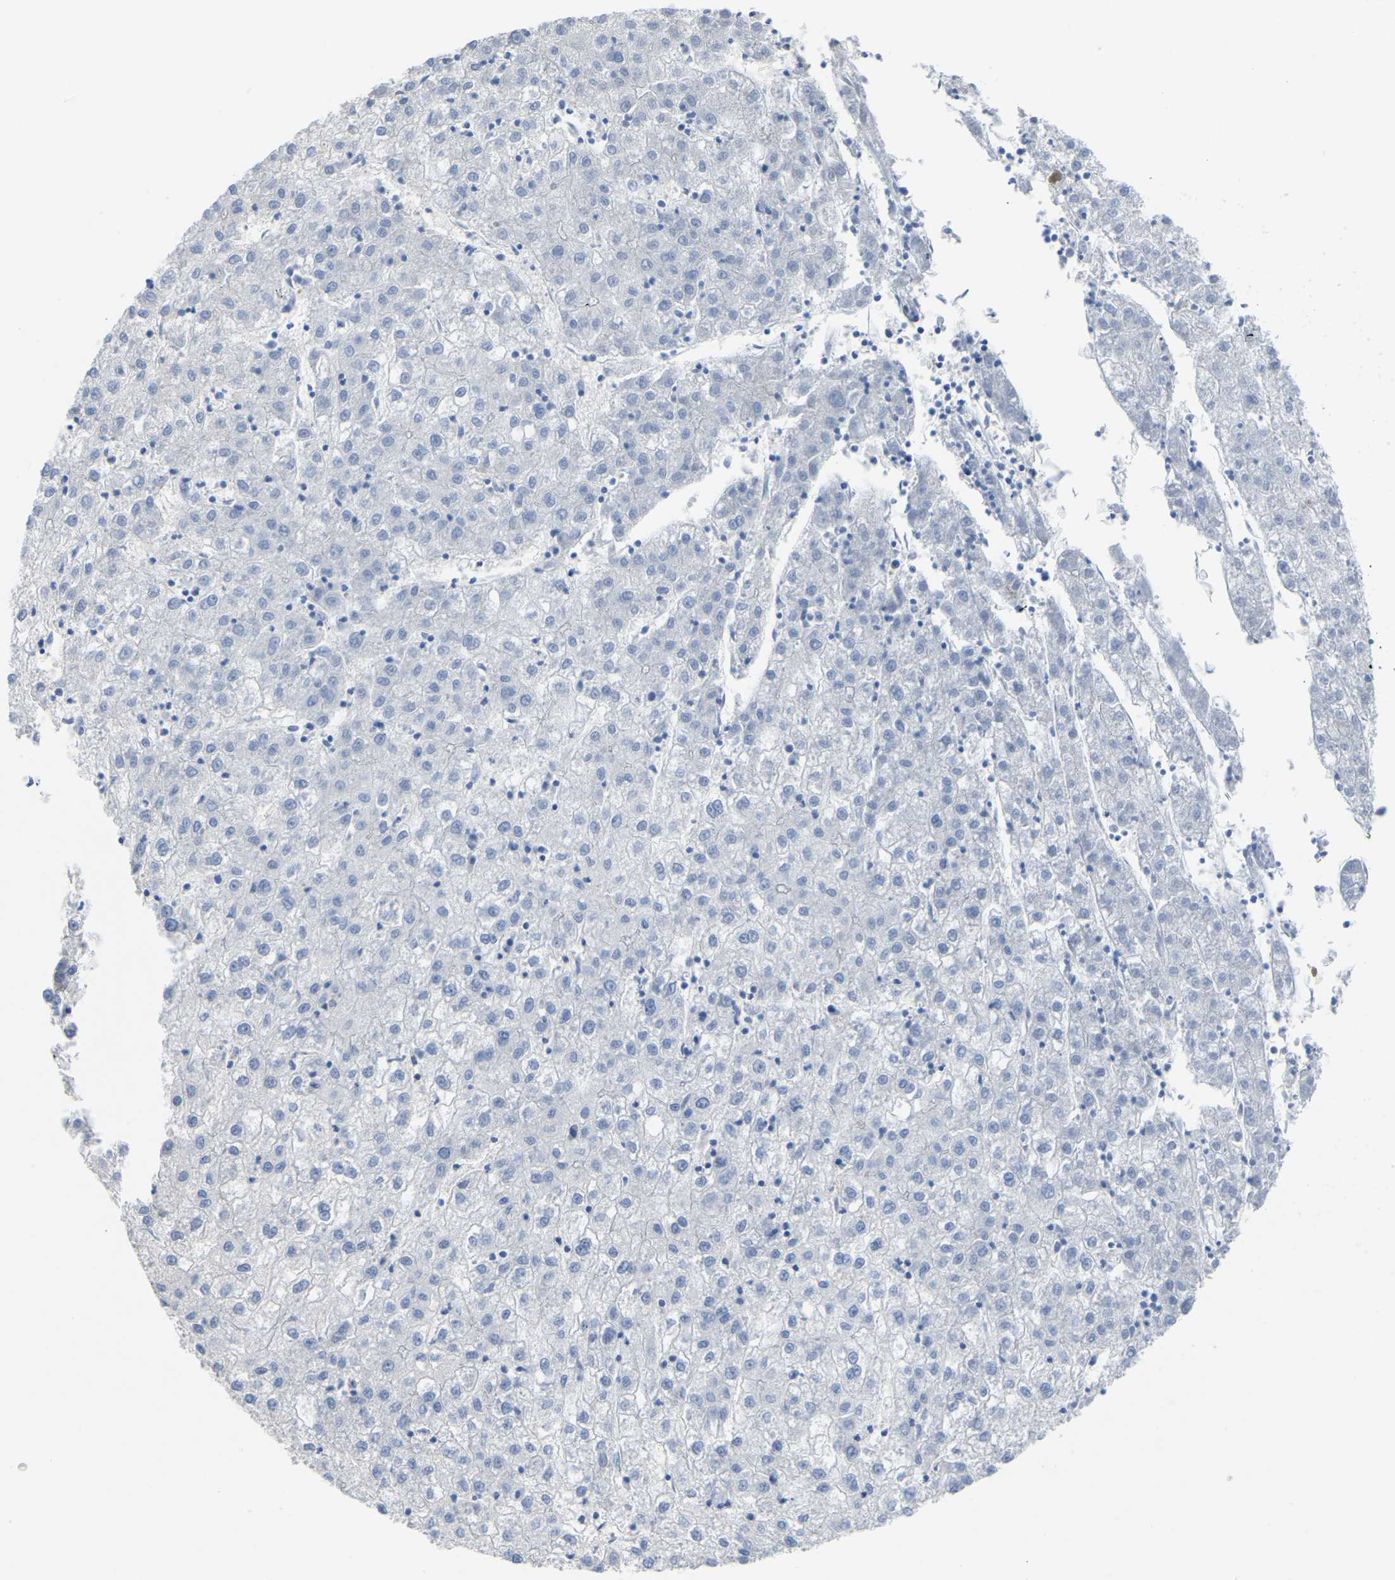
{"staining": {"intensity": "negative", "quantity": "none", "location": "none"}, "tissue": "liver cancer", "cell_type": "Tumor cells", "image_type": "cancer", "snomed": [{"axis": "morphology", "description": "Carcinoma, Hepatocellular, NOS"}, {"axis": "topography", "description": "Liver"}], "caption": "Immunohistochemistry of human hepatocellular carcinoma (liver) demonstrates no expression in tumor cells.", "gene": "KLRG2", "patient": {"sex": "male", "age": 72}}